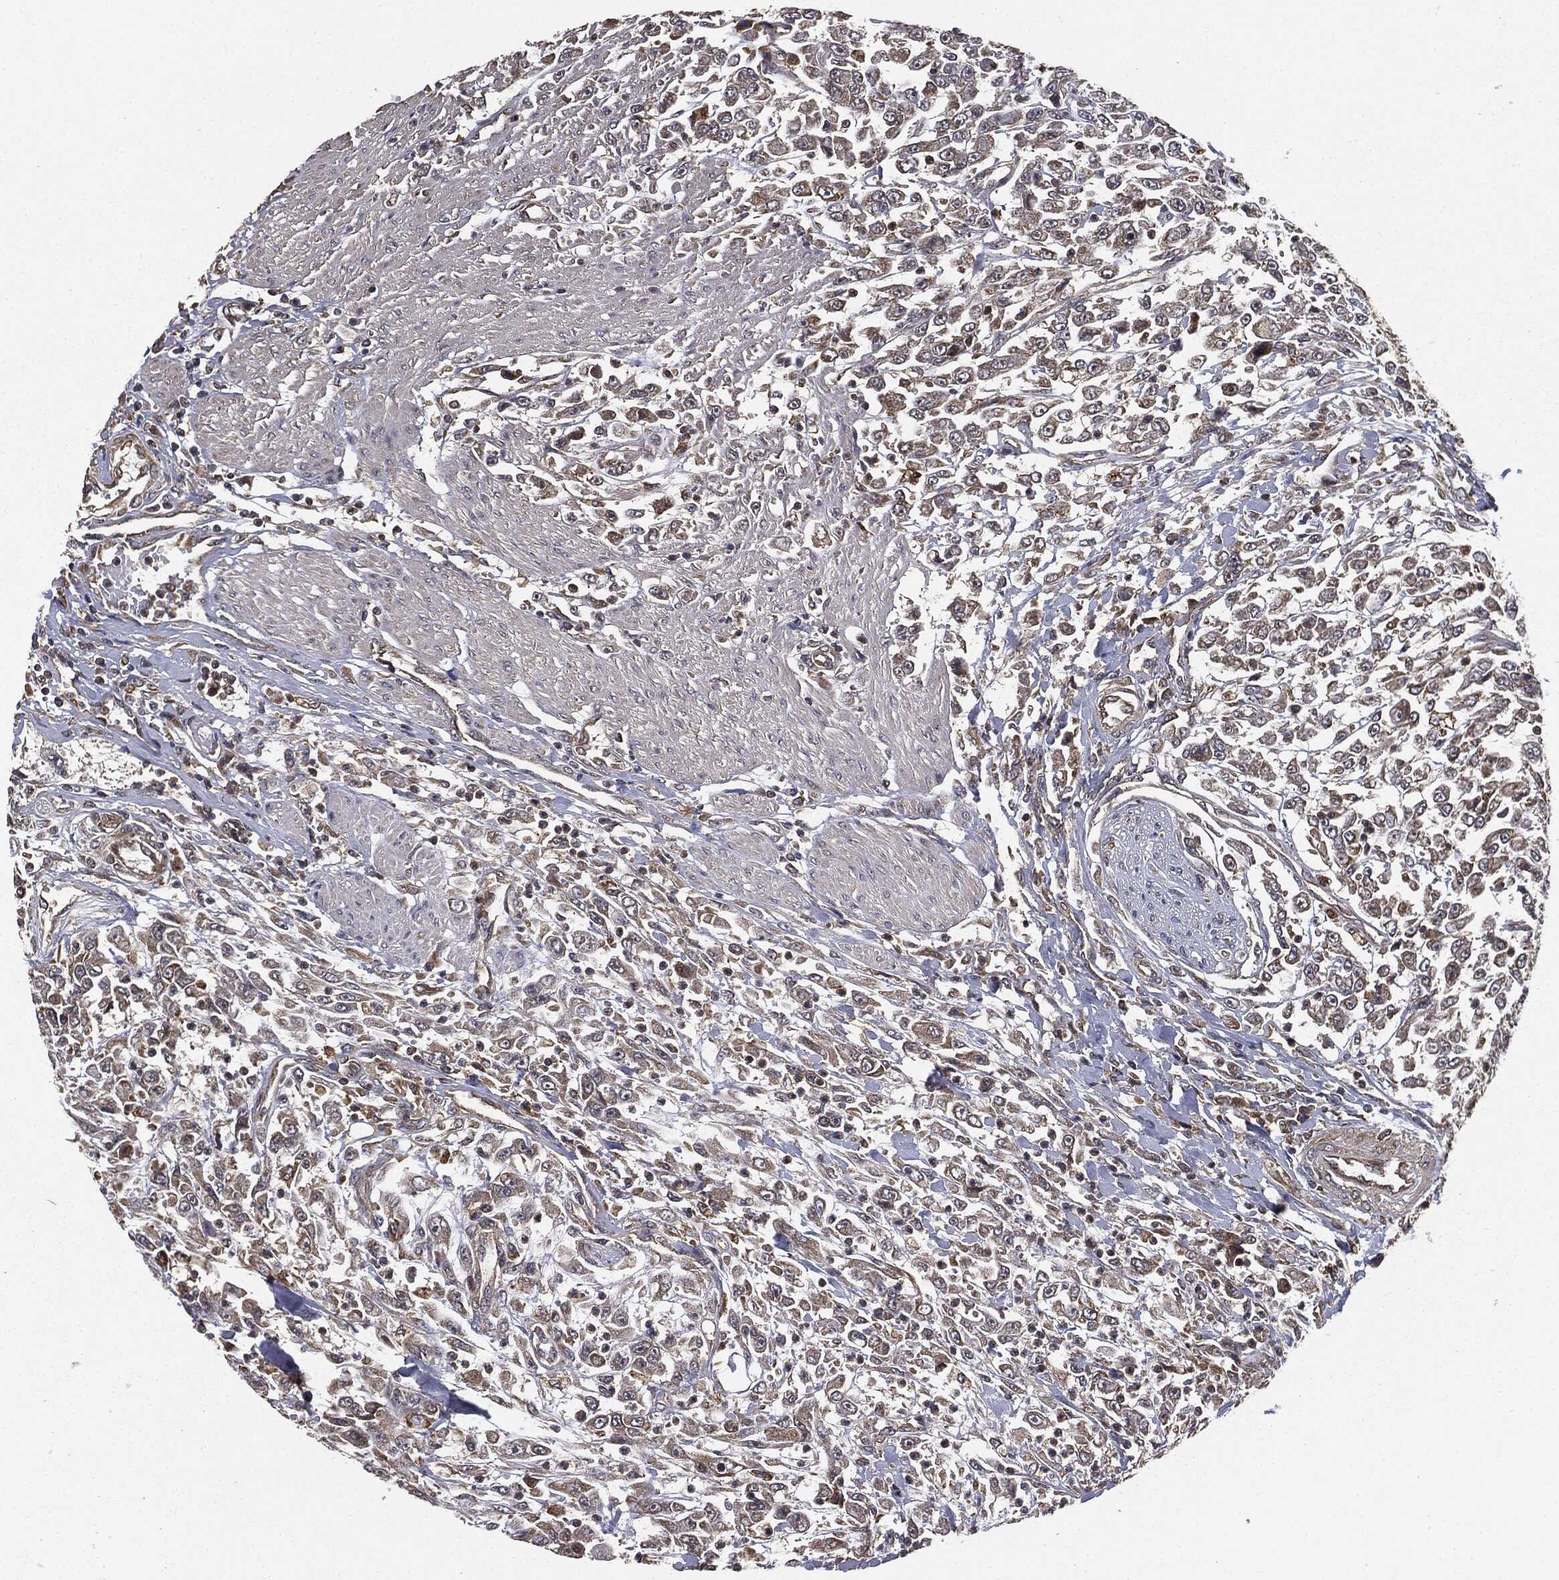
{"staining": {"intensity": "weak", "quantity": "25%-75%", "location": "cytoplasmic/membranous"}, "tissue": "urothelial cancer", "cell_type": "Tumor cells", "image_type": "cancer", "snomed": [{"axis": "morphology", "description": "Urothelial carcinoma, High grade"}, {"axis": "topography", "description": "Urinary bladder"}], "caption": "DAB immunohistochemical staining of human urothelial cancer shows weak cytoplasmic/membranous protein expression in about 25%-75% of tumor cells.", "gene": "MIER2", "patient": {"sex": "male", "age": 46}}